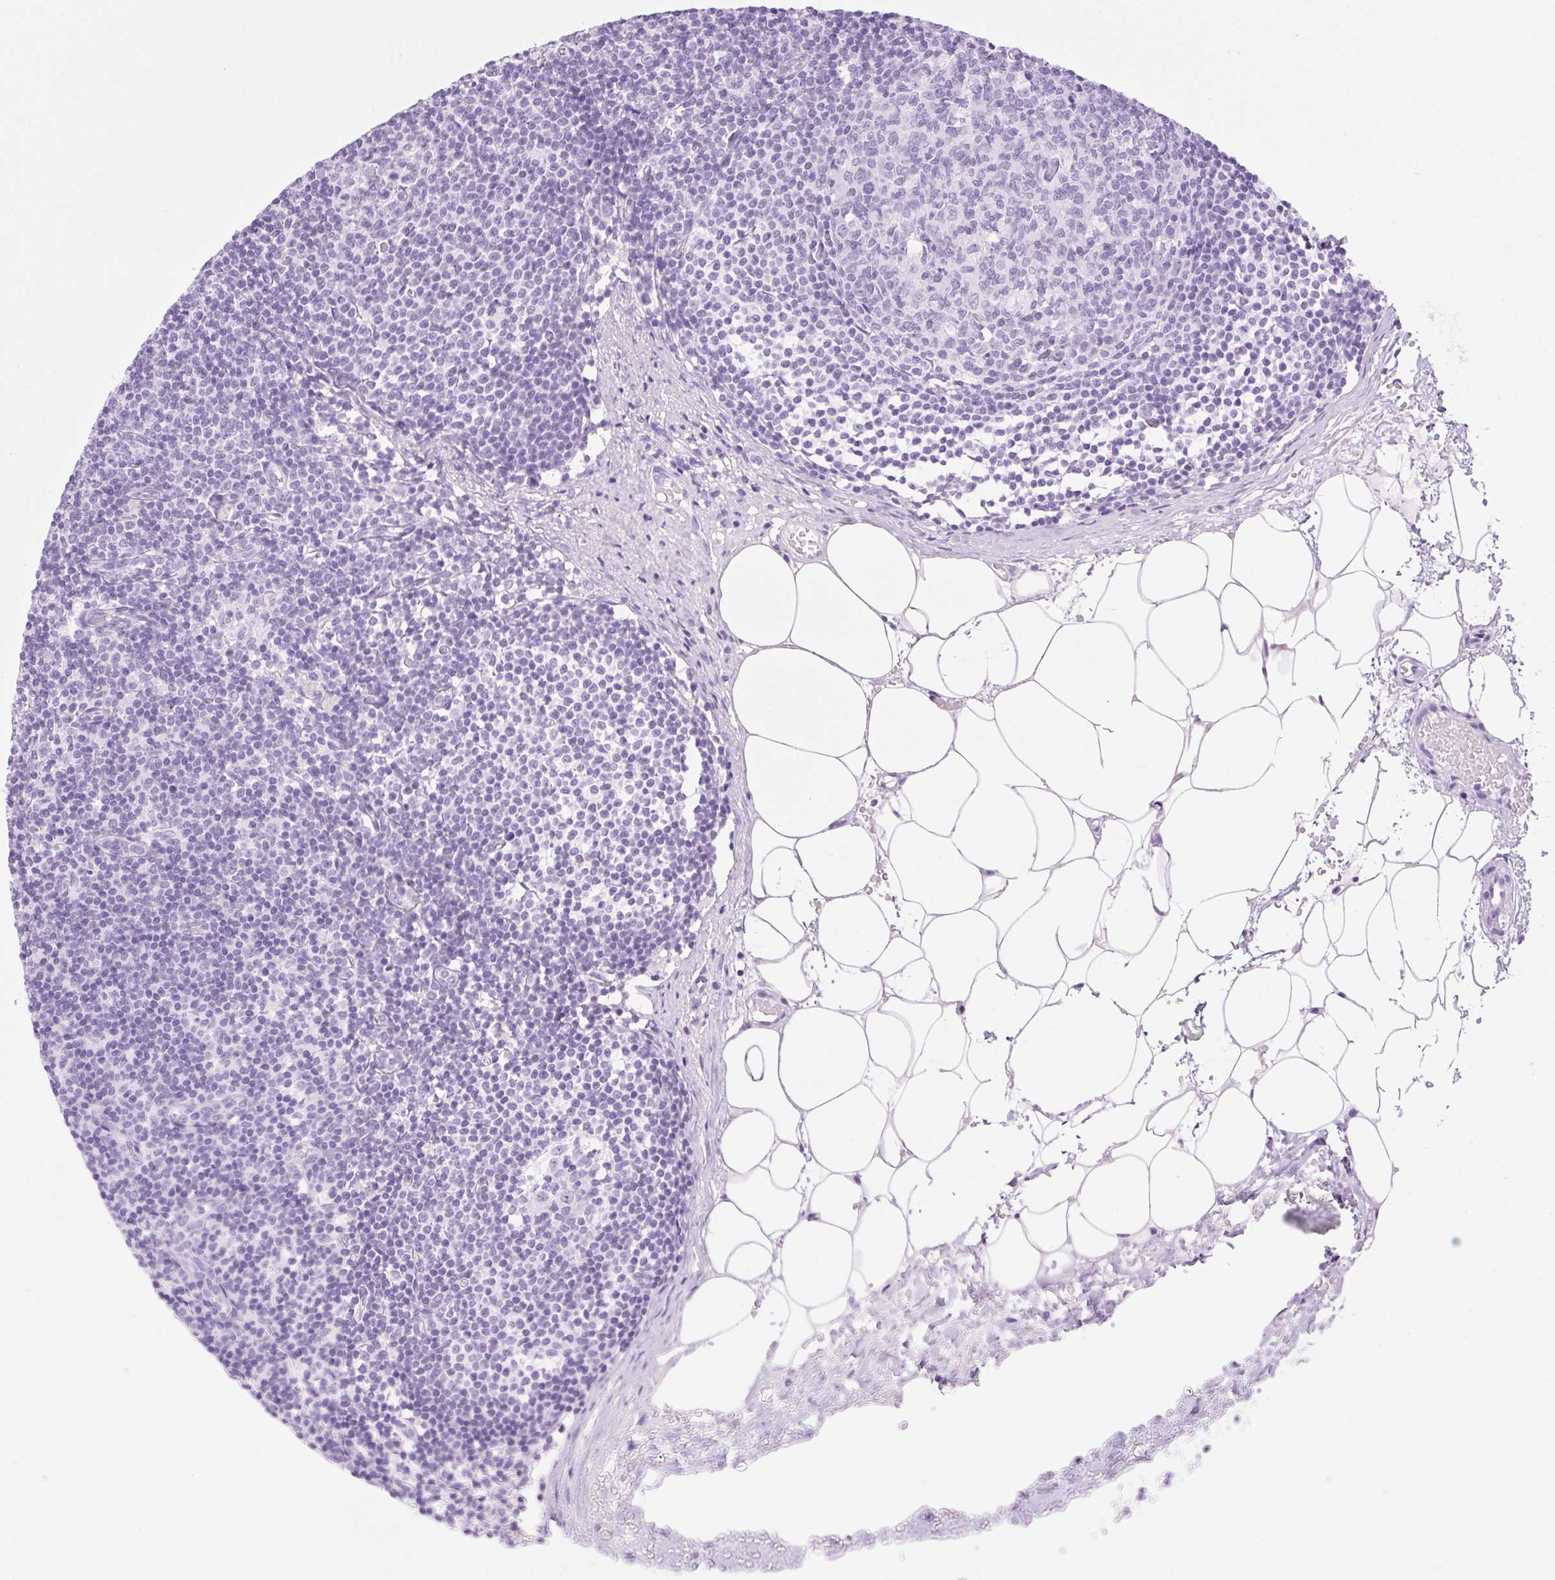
{"staining": {"intensity": "negative", "quantity": "none", "location": "none"}, "tissue": "lymph node", "cell_type": "Germinal center cells", "image_type": "normal", "snomed": [{"axis": "morphology", "description": "Normal tissue, NOS"}, {"axis": "topography", "description": "Lymph node"}], "caption": "High power microscopy image of an IHC micrograph of unremarkable lymph node, revealing no significant positivity in germinal center cells. (Brightfield microscopy of DAB (3,3'-diaminobenzidine) IHC at high magnification).", "gene": "SPRR4", "patient": {"sex": "male", "age": 49}}